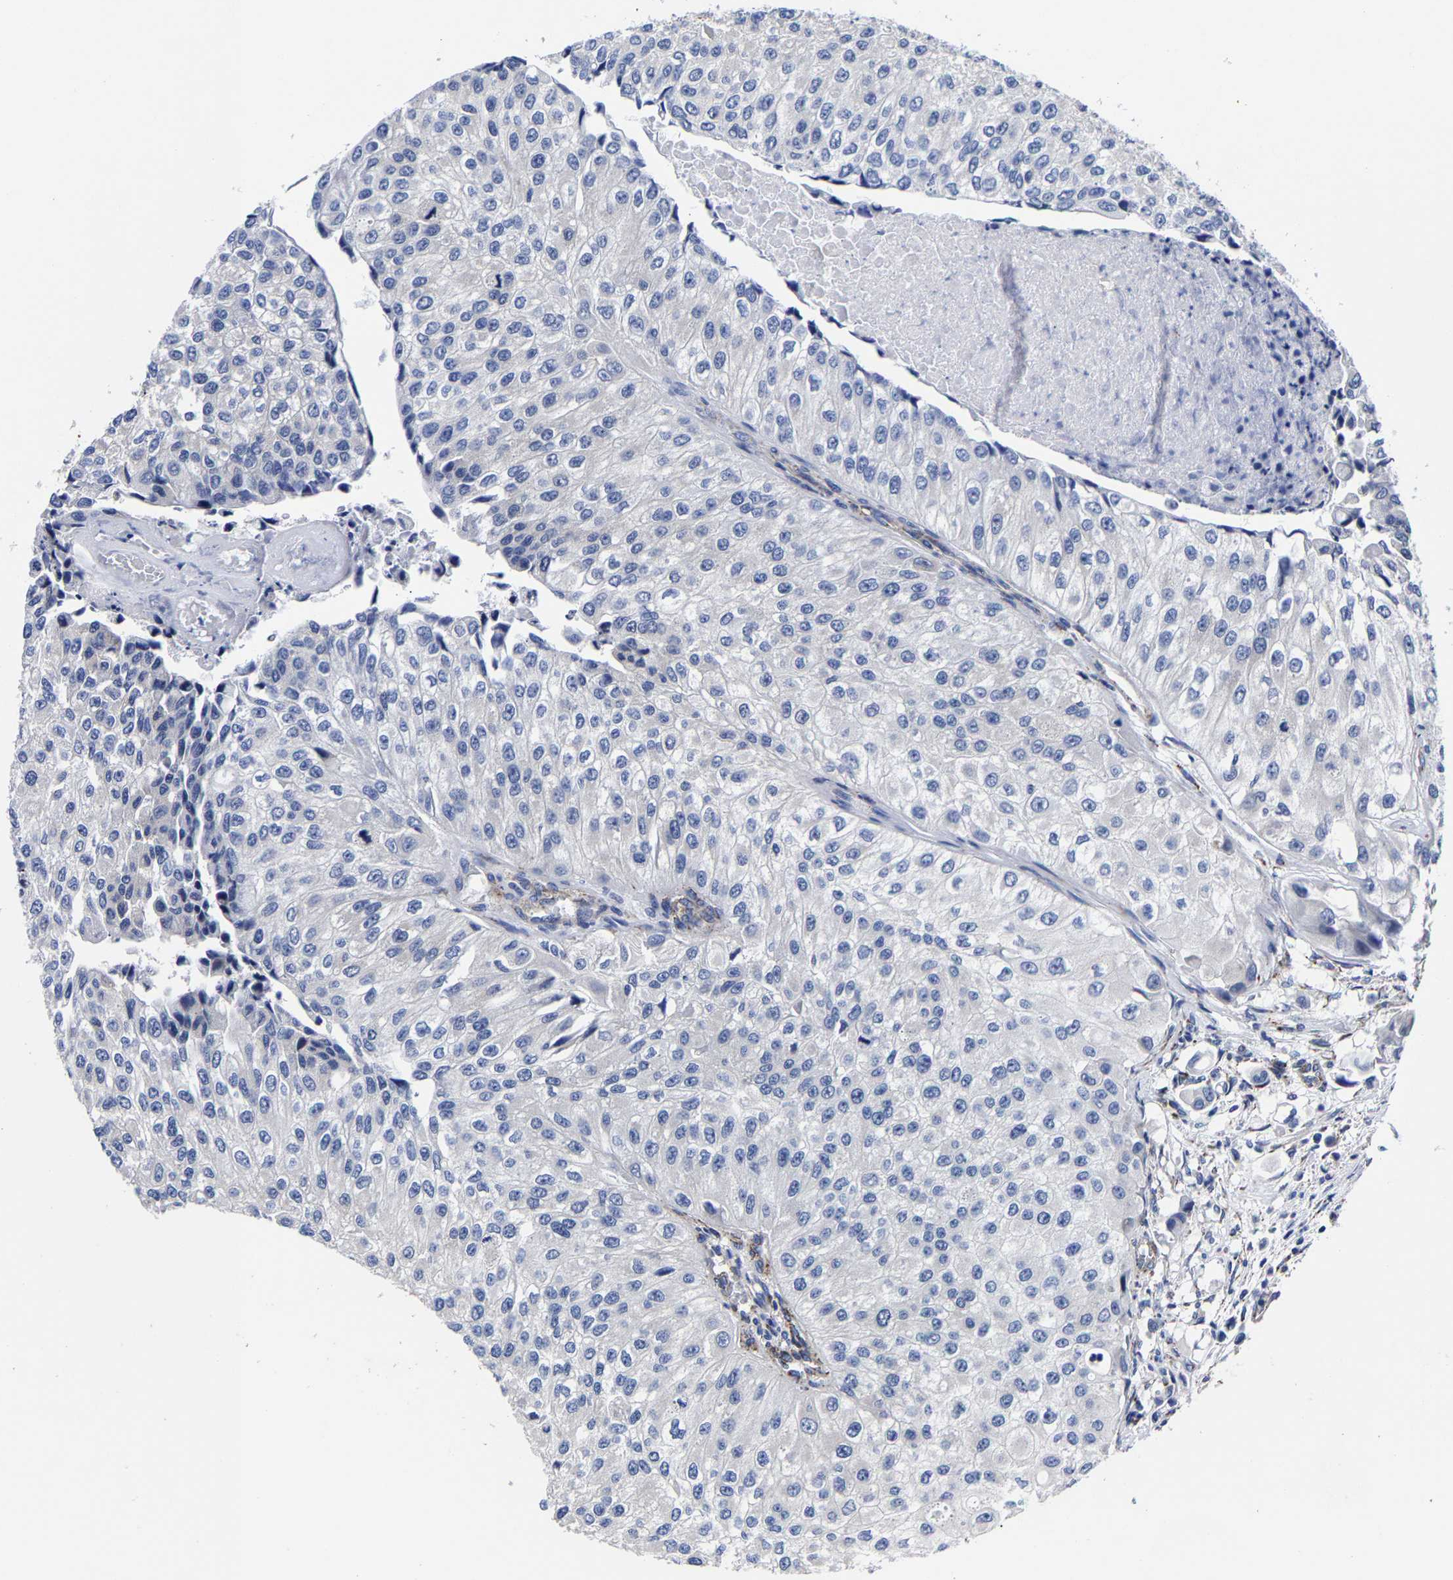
{"staining": {"intensity": "negative", "quantity": "none", "location": "none"}, "tissue": "urothelial cancer", "cell_type": "Tumor cells", "image_type": "cancer", "snomed": [{"axis": "morphology", "description": "Urothelial carcinoma, High grade"}, {"axis": "topography", "description": "Kidney"}, {"axis": "topography", "description": "Urinary bladder"}], "caption": "High magnification brightfield microscopy of urothelial cancer stained with DAB (3,3'-diaminobenzidine) (brown) and counterstained with hematoxylin (blue): tumor cells show no significant staining.", "gene": "AASS", "patient": {"sex": "male", "age": 77}}